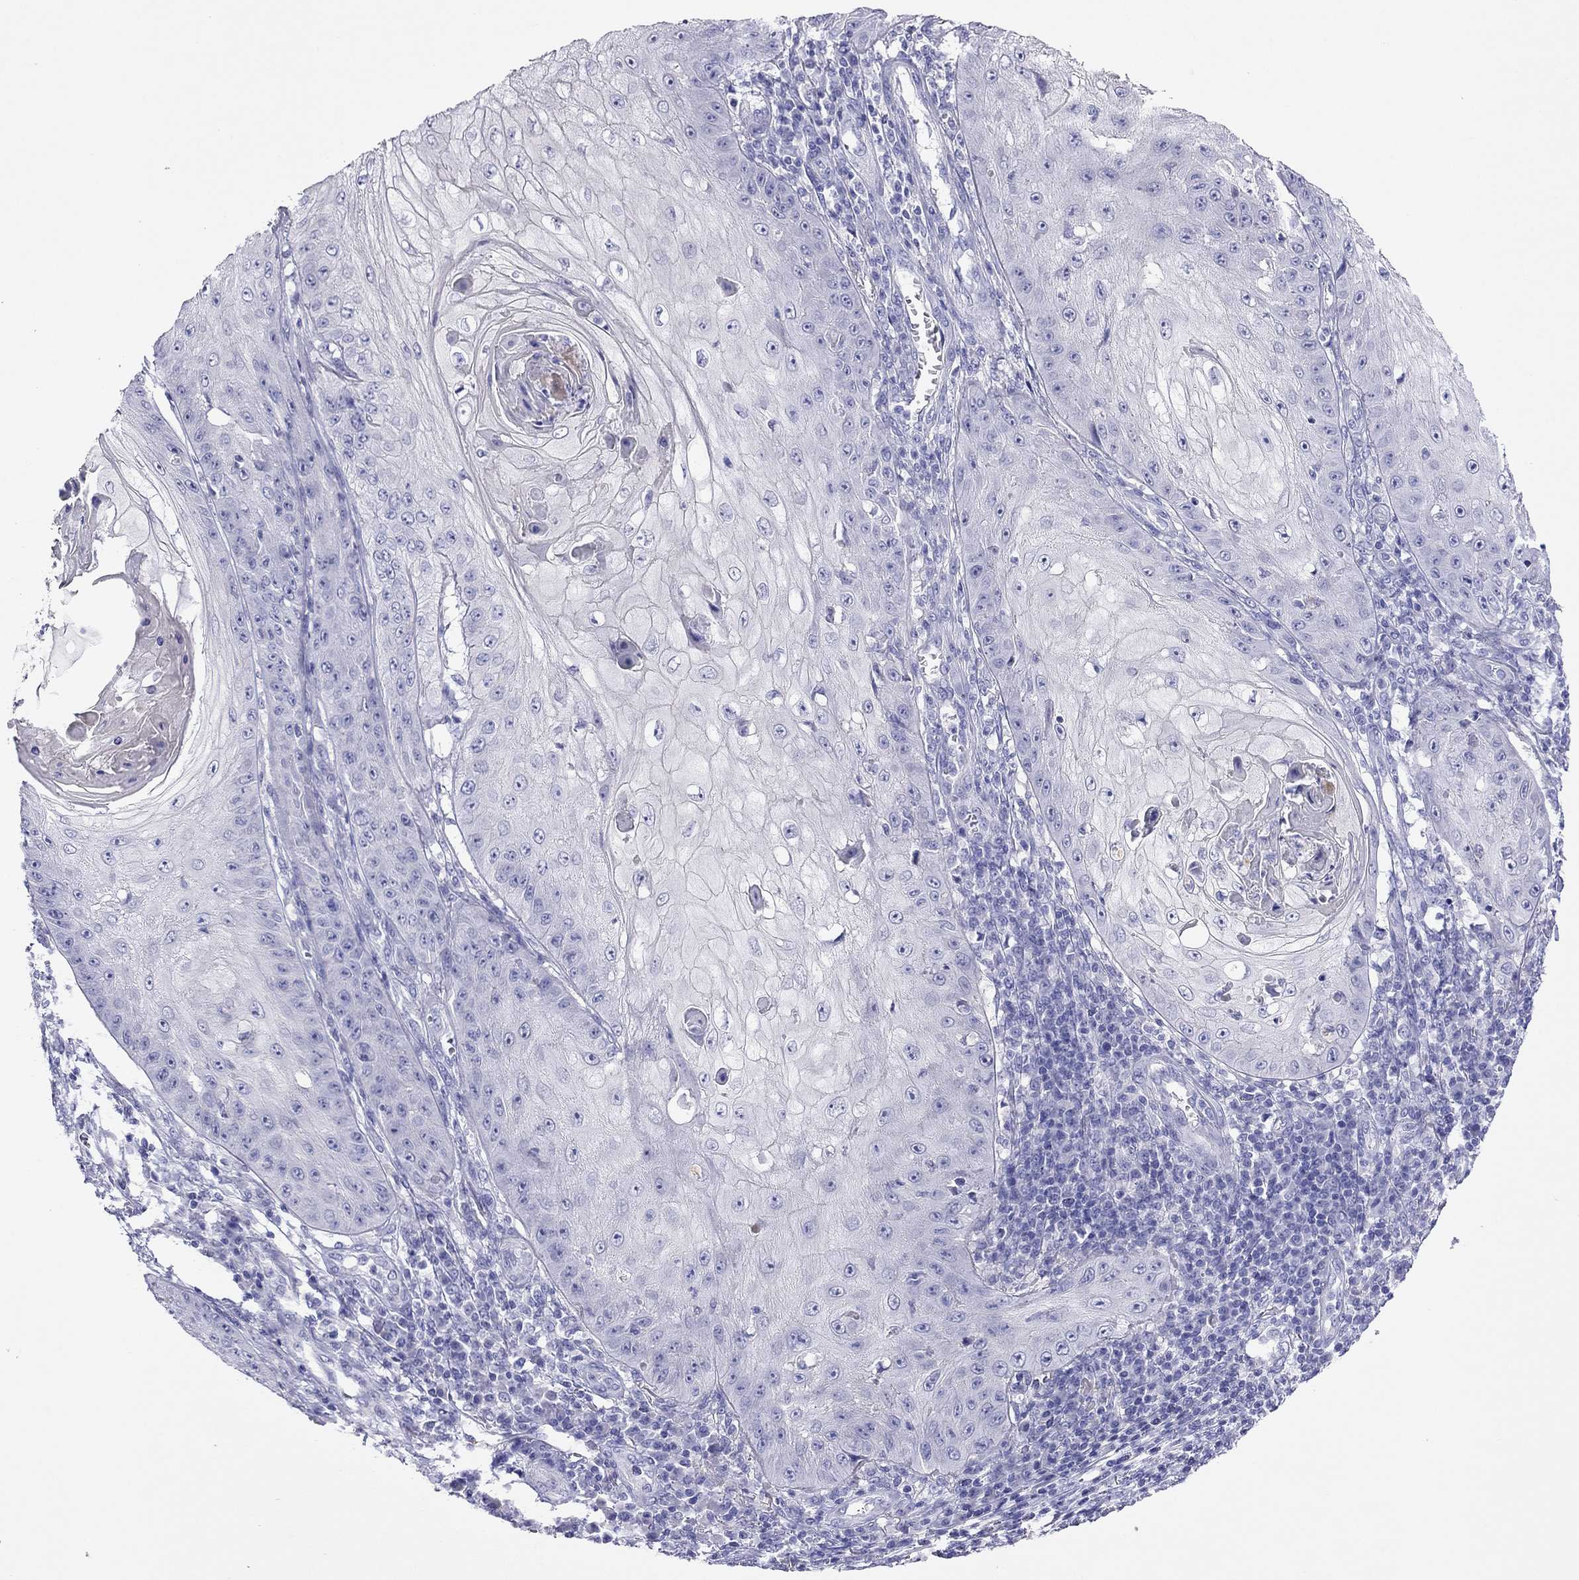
{"staining": {"intensity": "negative", "quantity": "none", "location": "none"}, "tissue": "skin cancer", "cell_type": "Tumor cells", "image_type": "cancer", "snomed": [{"axis": "morphology", "description": "Squamous cell carcinoma, NOS"}, {"axis": "topography", "description": "Skin"}], "caption": "A high-resolution image shows IHC staining of skin cancer (squamous cell carcinoma), which shows no significant positivity in tumor cells.", "gene": "CAPNS2", "patient": {"sex": "male", "age": 70}}